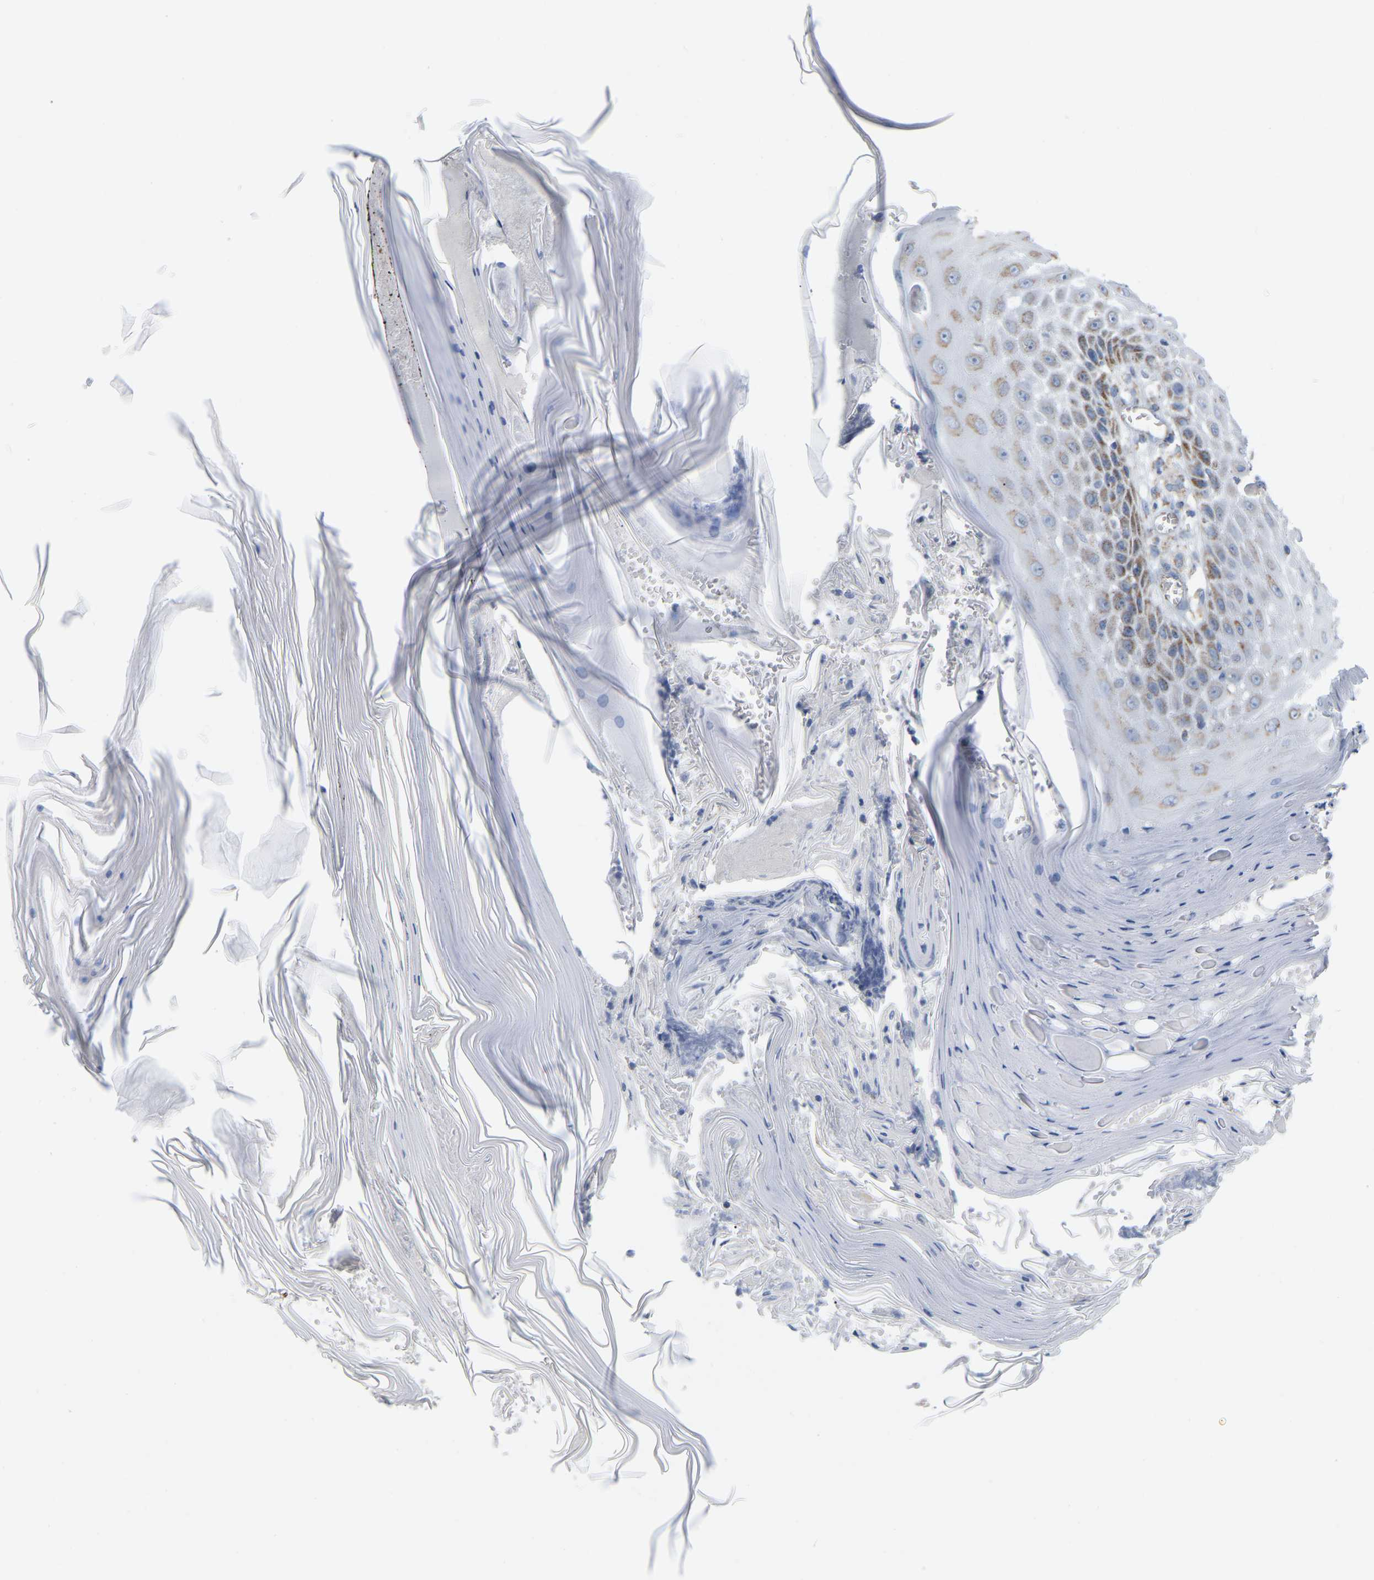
{"staining": {"intensity": "weak", "quantity": "25%-75%", "location": "cytoplasmic/membranous"}, "tissue": "skin cancer", "cell_type": "Tumor cells", "image_type": "cancer", "snomed": [{"axis": "morphology", "description": "Squamous cell carcinoma, NOS"}, {"axis": "topography", "description": "Skin"}], "caption": "This is a photomicrograph of immunohistochemistry (IHC) staining of skin squamous cell carcinoma, which shows weak expression in the cytoplasmic/membranous of tumor cells.", "gene": "CBLB", "patient": {"sex": "female", "age": 73}}